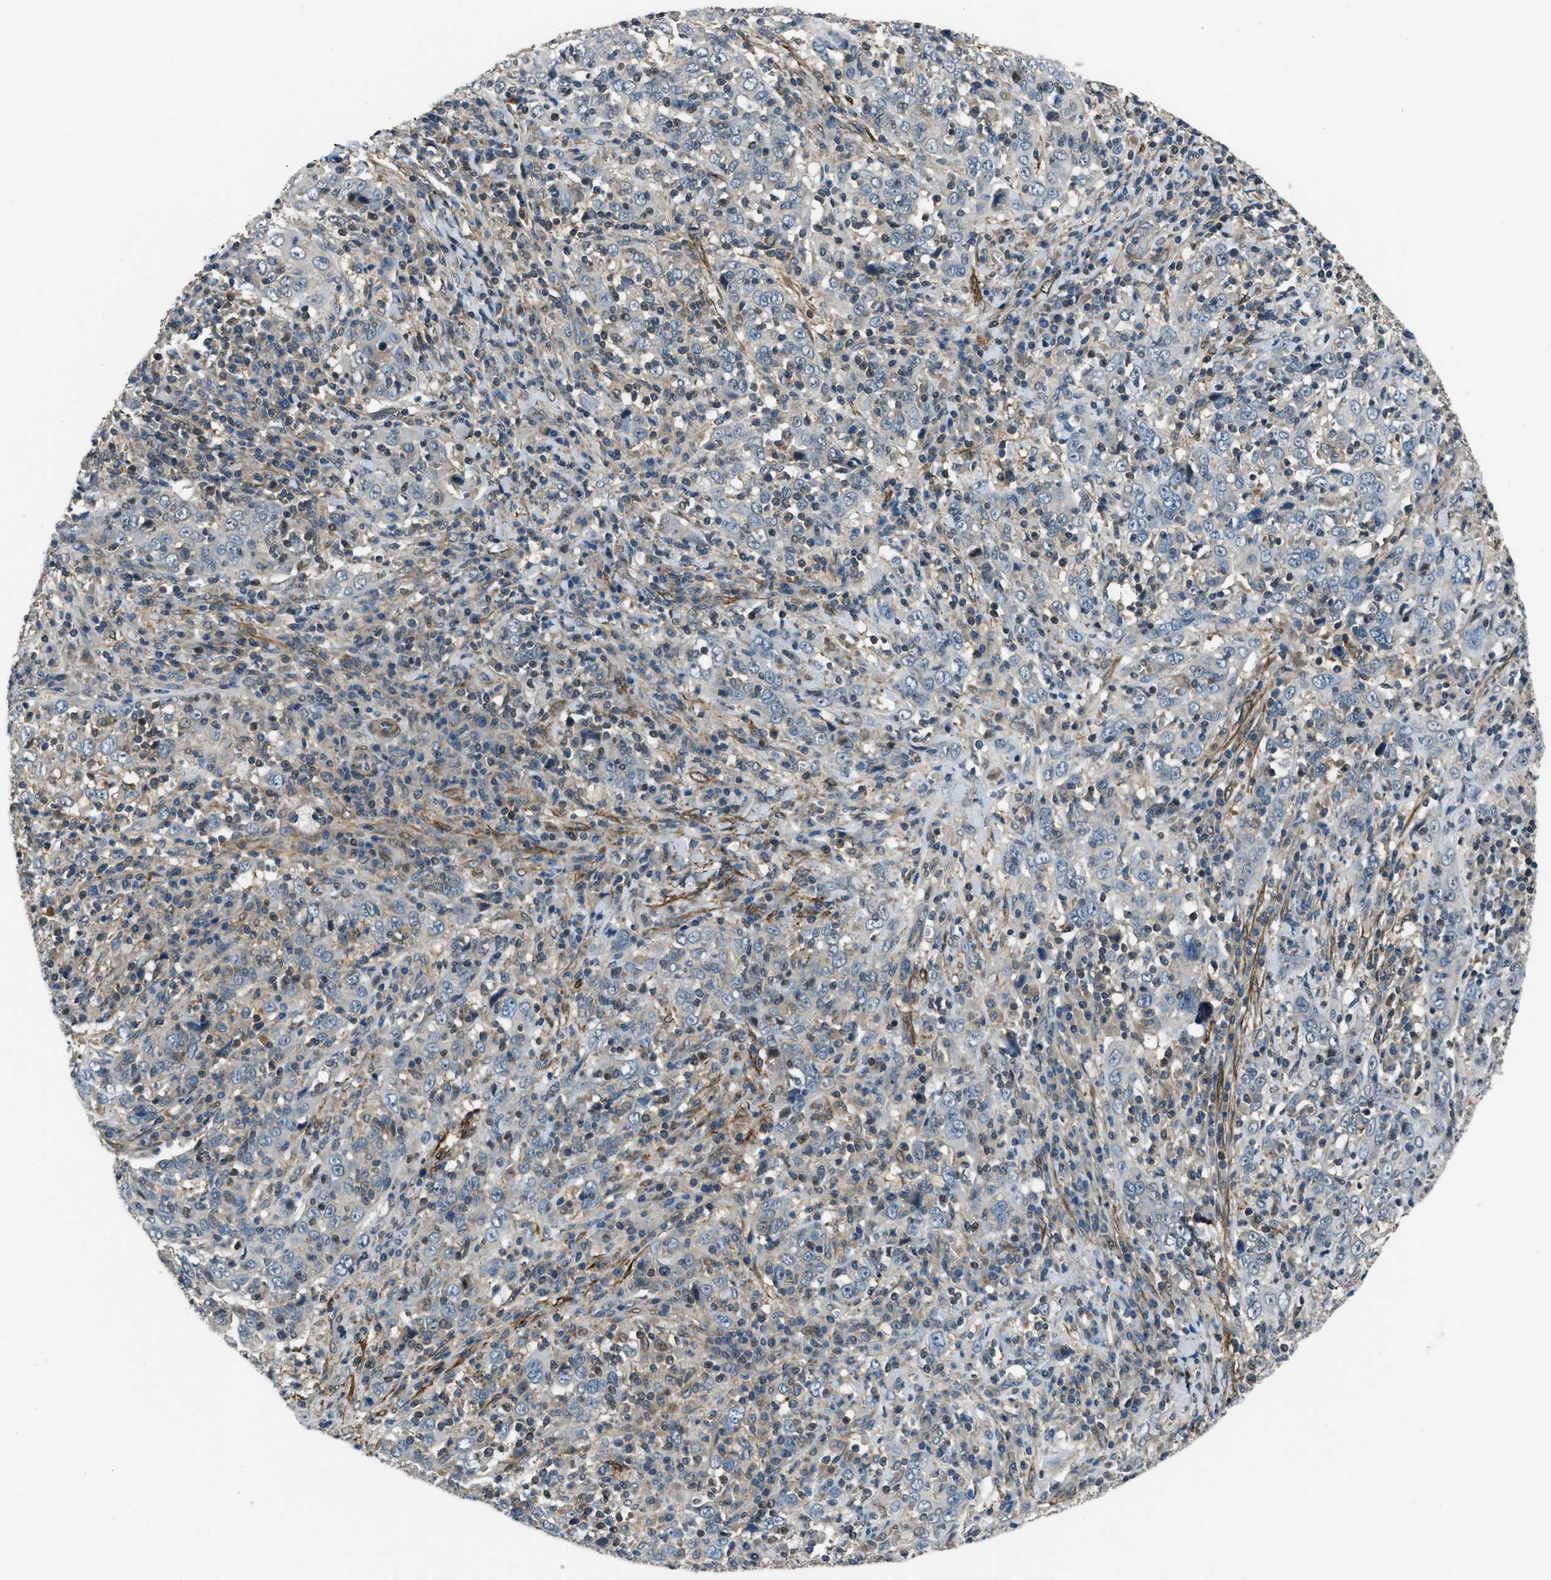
{"staining": {"intensity": "weak", "quantity": "<25%", "location": "cytoplasmic/membranous"}, "tissue": "cervical cancer", "cell_type": "Tumor cells", "image_type": "cancer", "snomed": [{"axis": "morphology", "description": "Squamous cell carcinoma, NOS"}, {"axis": "topography", "description": "Cervix"}], "caption": "Tumor cells are negative for brown protein staining in cervical squamous cell carcinoma.", "gene": "NUDCD3", "patient": {"sex": "female", "age": 46}}